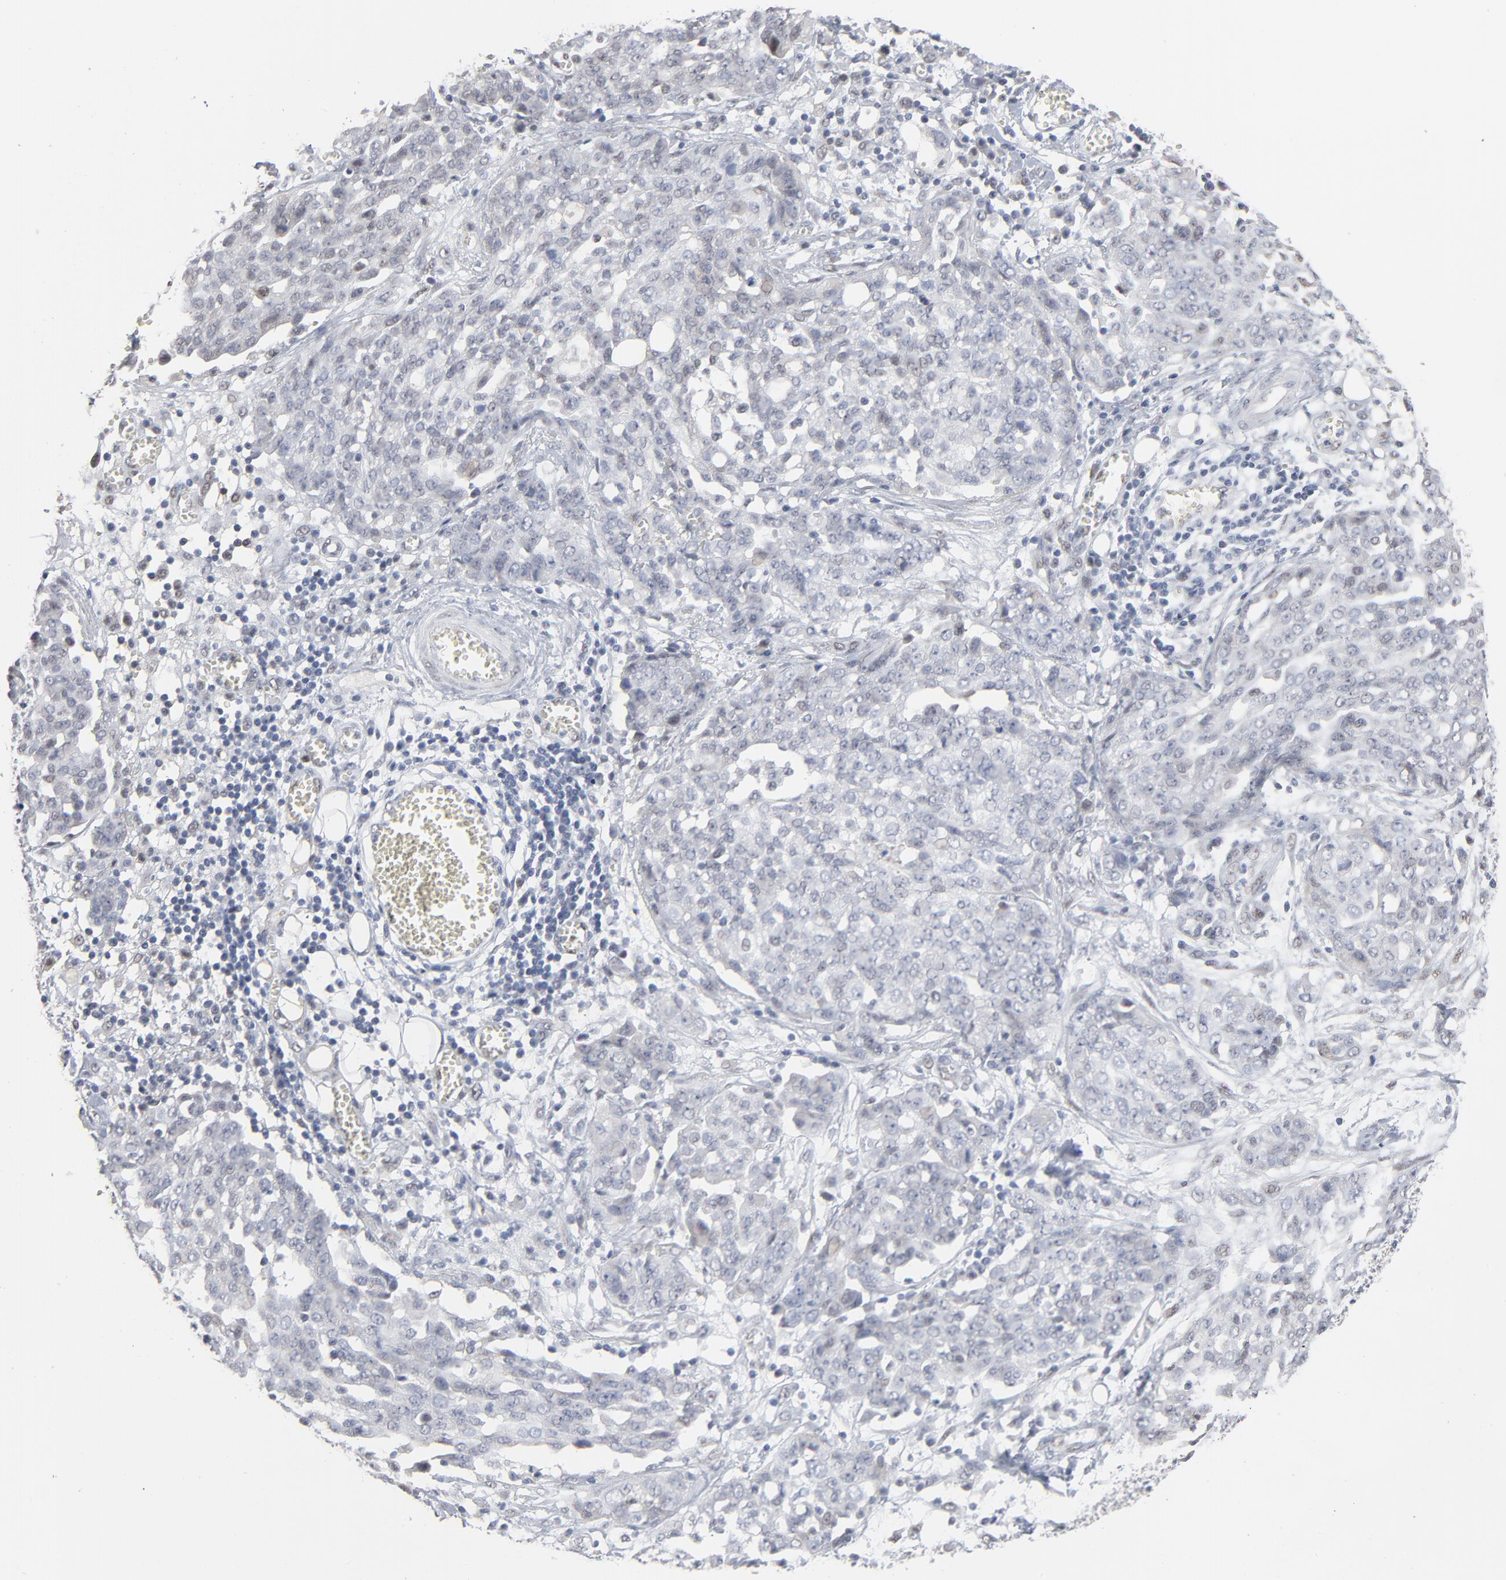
{"staining": {"intensity": "negative", "quantity": "none", "location": "none"}, "tissue": "ovarian cancer", "cell_type": "Tumor cells", "image_type": "cancer", "snomed": [{"axis": "morphology", "description": "Cystadenocarcinoma, serous, NOS"}, {"axis": "topography", "description": "Soft tissue"}, {"axis": "topography", "description": "Ovary"}], "caption": "High power microscopy image of an immunohistochemistry (IHC) micrograph of ovarian serous cystadenocarcinoma, revealing no significant expression in tumor cells.", "gene": "ATF7", "patient": {"sex": "female", "age": 57}}